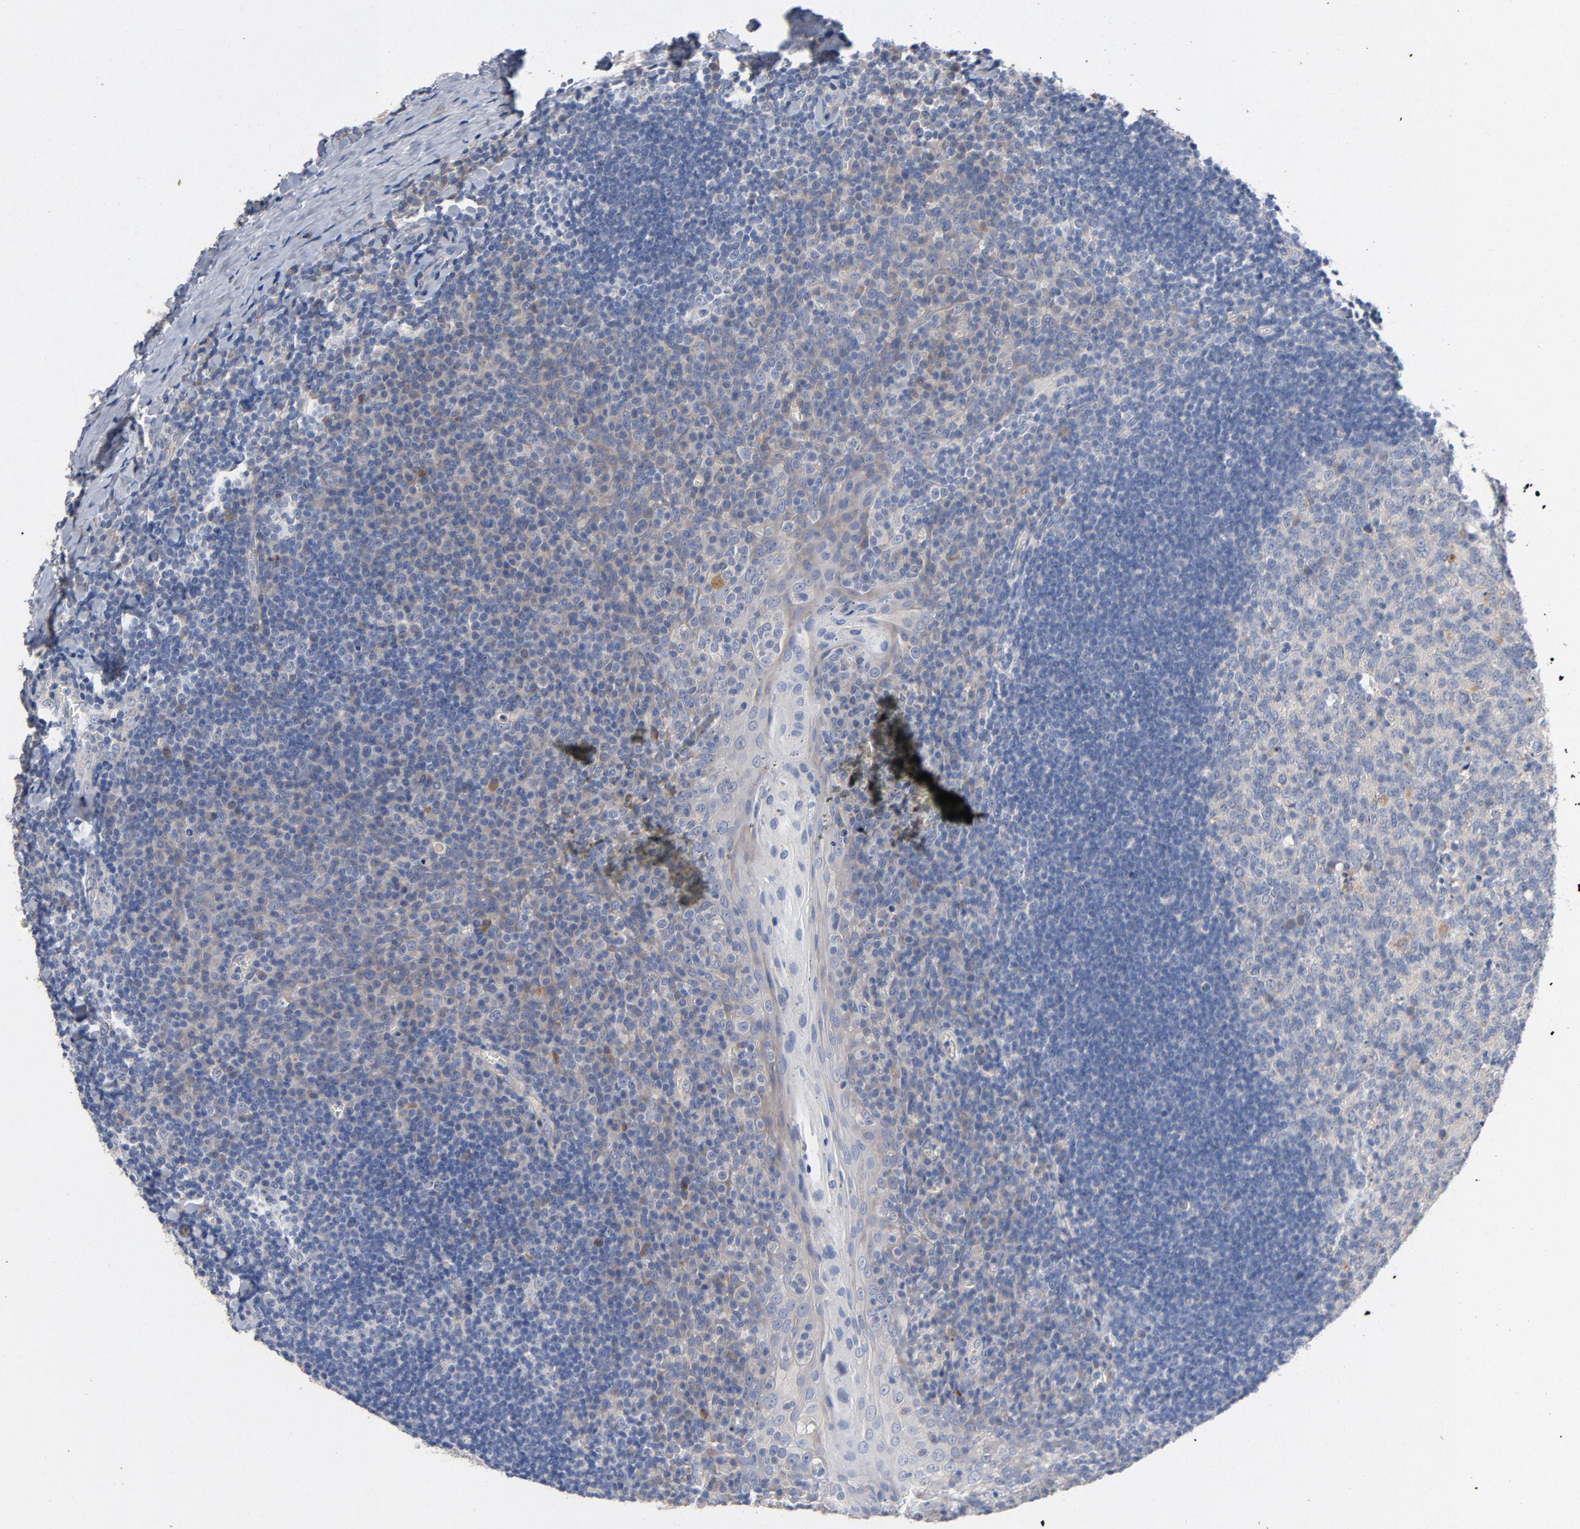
{"staining": {"intensity": "weak", "quantity": "<25%", "location": "cytoplasmic/membranous"}, "tissue": "oral mucosa", "cell_type": "Squamous epithelial cells", "image_type": "normal", "snomed": [{"axis": "morphology", "description": "Normal tissue, NOS"}, {"axis": "topography", "description": "Oral tissue"}], "caption": "A high-resolution histopathology image shows immunohistochemistry (IHC) staining of unremarkable oral mucosa, which demonstrates no significant expression in squamous epithelial cells. (Stains: DAB immunohistochemistry with hematoxylin counter stain, Microscopy: brightfield microscopy at high magnification).", "gene": "CCDC134", "patient": {"sex": "male", "age": 20}}